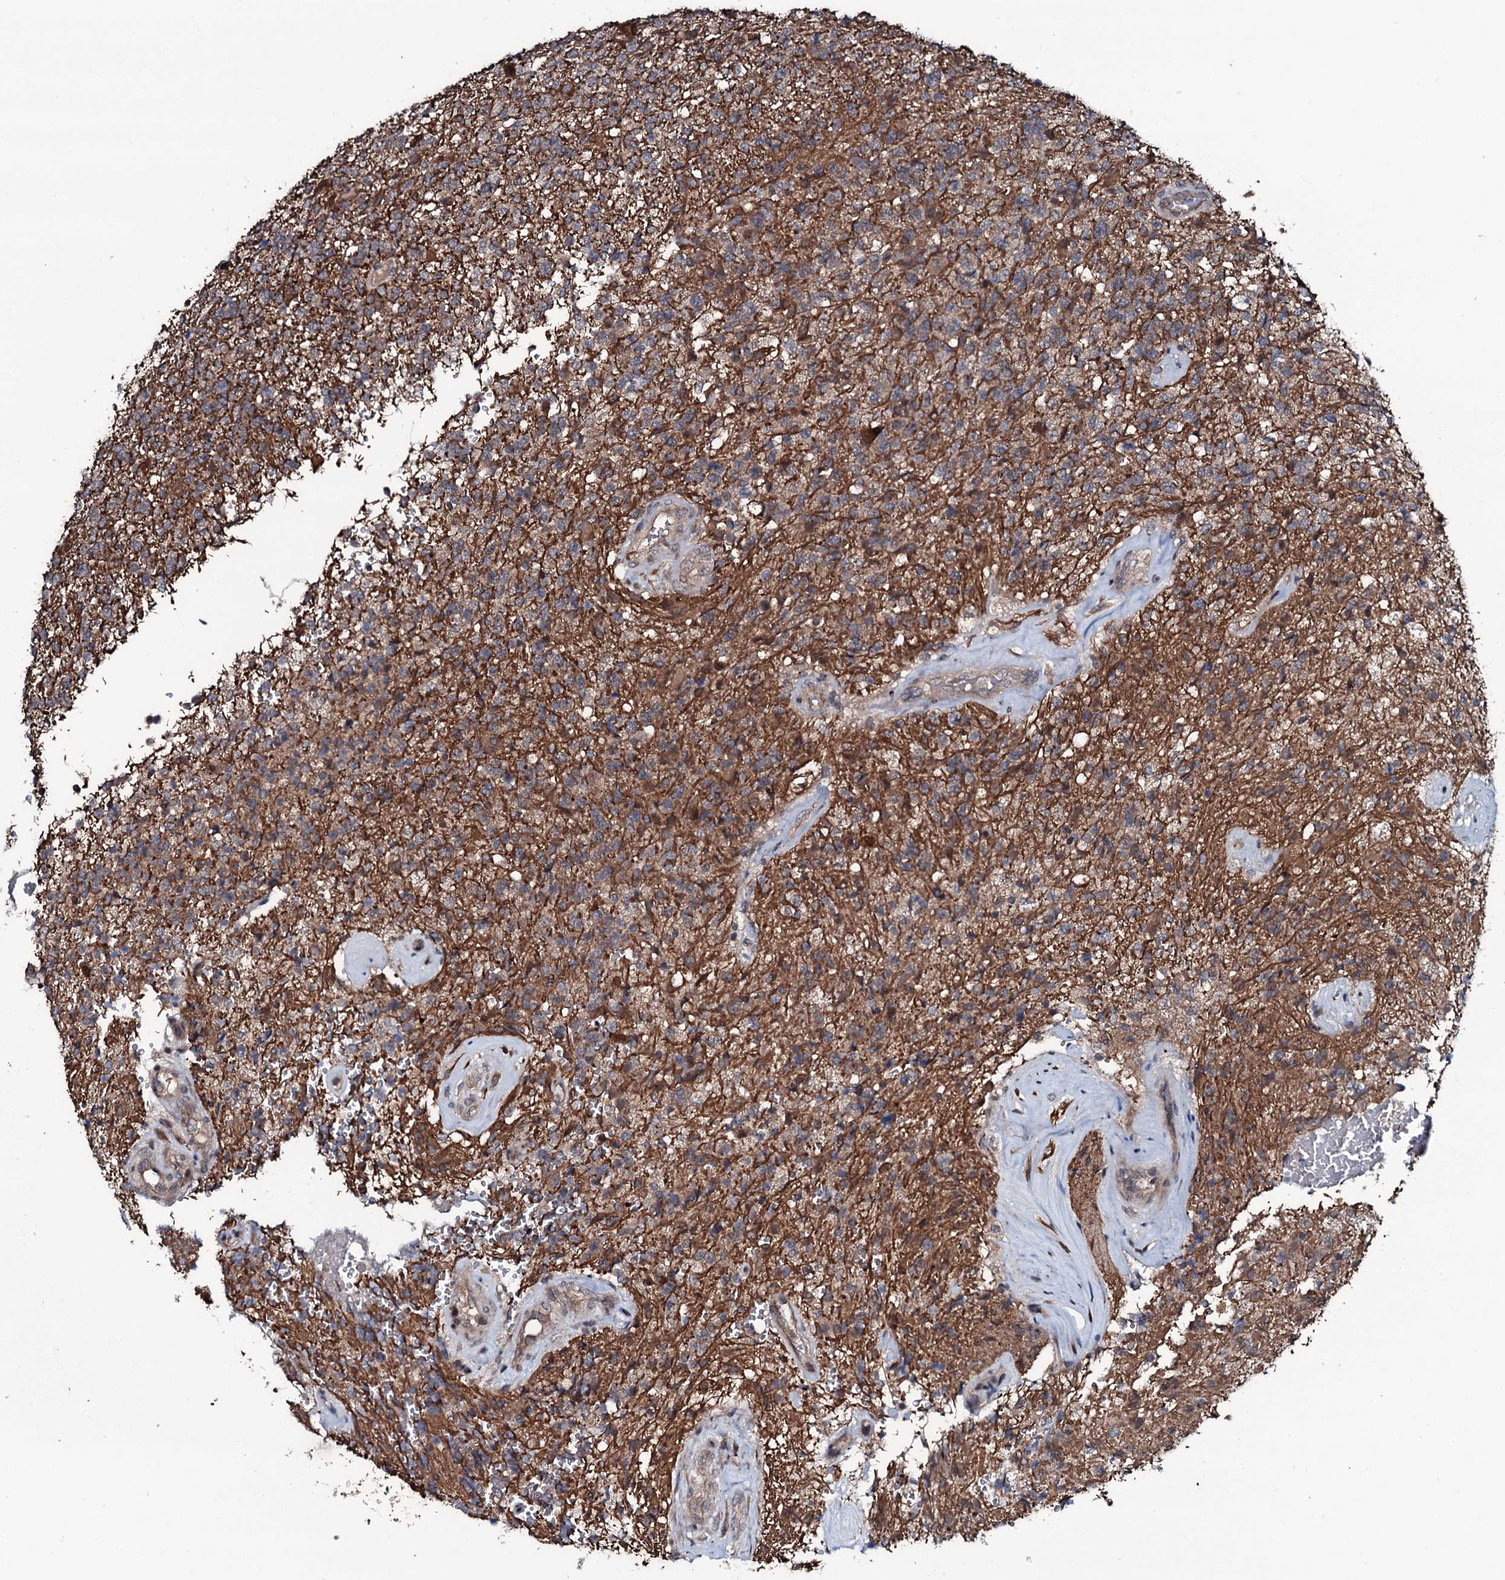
{"staining": {"intensity": "weak", "quantity": "25%-75%", "location": "cytoplasmic/membranous"}, "tissue": "glioma", "cell_type": "Tumor cells", "image_type": "cancer", "snomed": [{"axis": "morphology", "description": "Glioma, malignant, High grade"}, {"axis": "topography", "description": "Brain"}], "caption": "High-power microscopy captured an immunohistochemistry (IHC) photomicrograph of high-grade glioma (malignant), revealing weak cytoplasmic/membranous positivity in approximately 25%-75% of tumor cells. (DAB = brown stain, brightfield microscopy at high magnification).", "gene": "OGFOD2", "patient": {"sex": "male", "age": 56}}